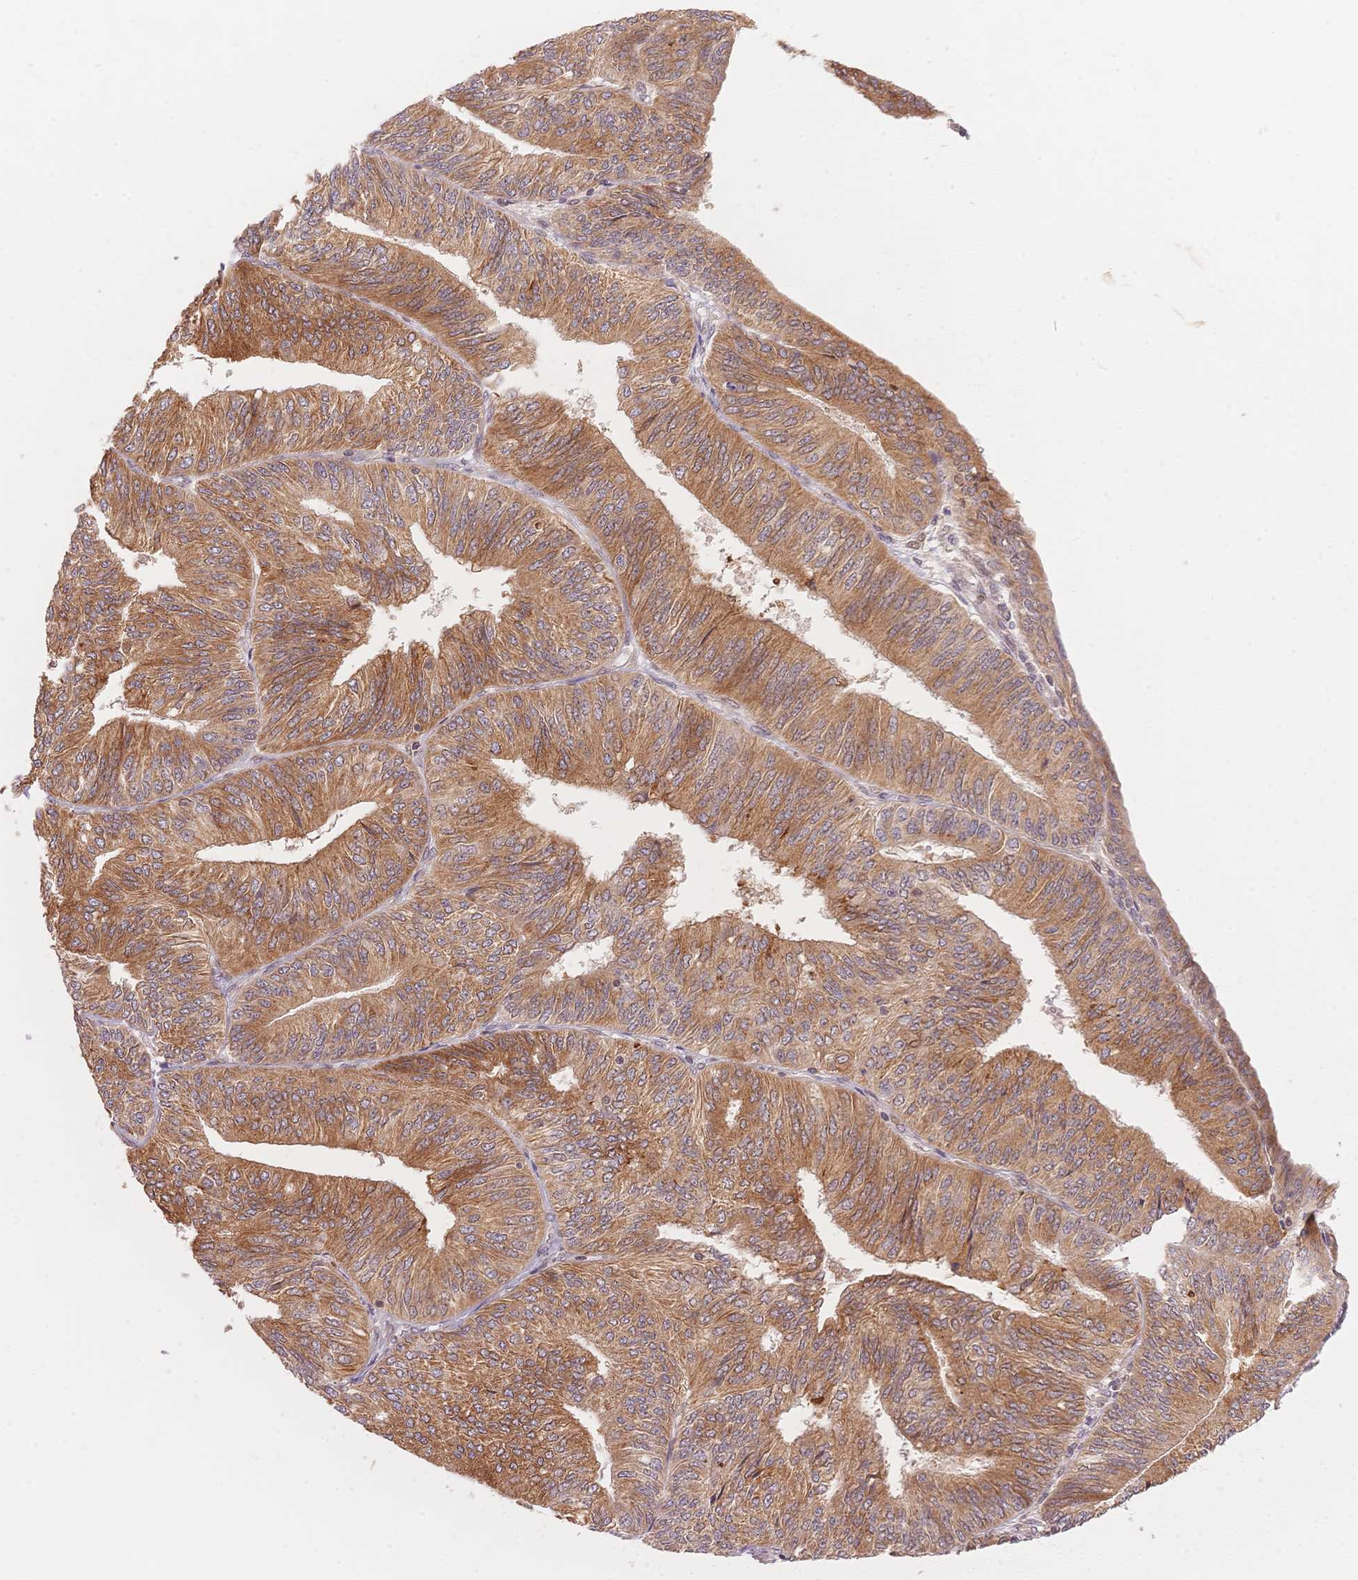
{"staining": {"intensity": "moderate", "quantity": ">75%", "location": "cytoplasmic/membranous"}, "tissue": "endometrial cancer", "cell_type": "Tumor cells", "image_type": "cancer", "snomed": [{"axis": "morphology", "description": "Adenocarcinoma, NOS"}, {"axis": "topography", "description": "Endometrium"}], "caption": "A medium amount of moderate cytoplasmic/membranous staining is identified in about >75% of tumor cells in endometrial cancer (adenocarcinoma) tissue.", "gene": "STK39", "patient": {"sex": "female", "age": 58}}